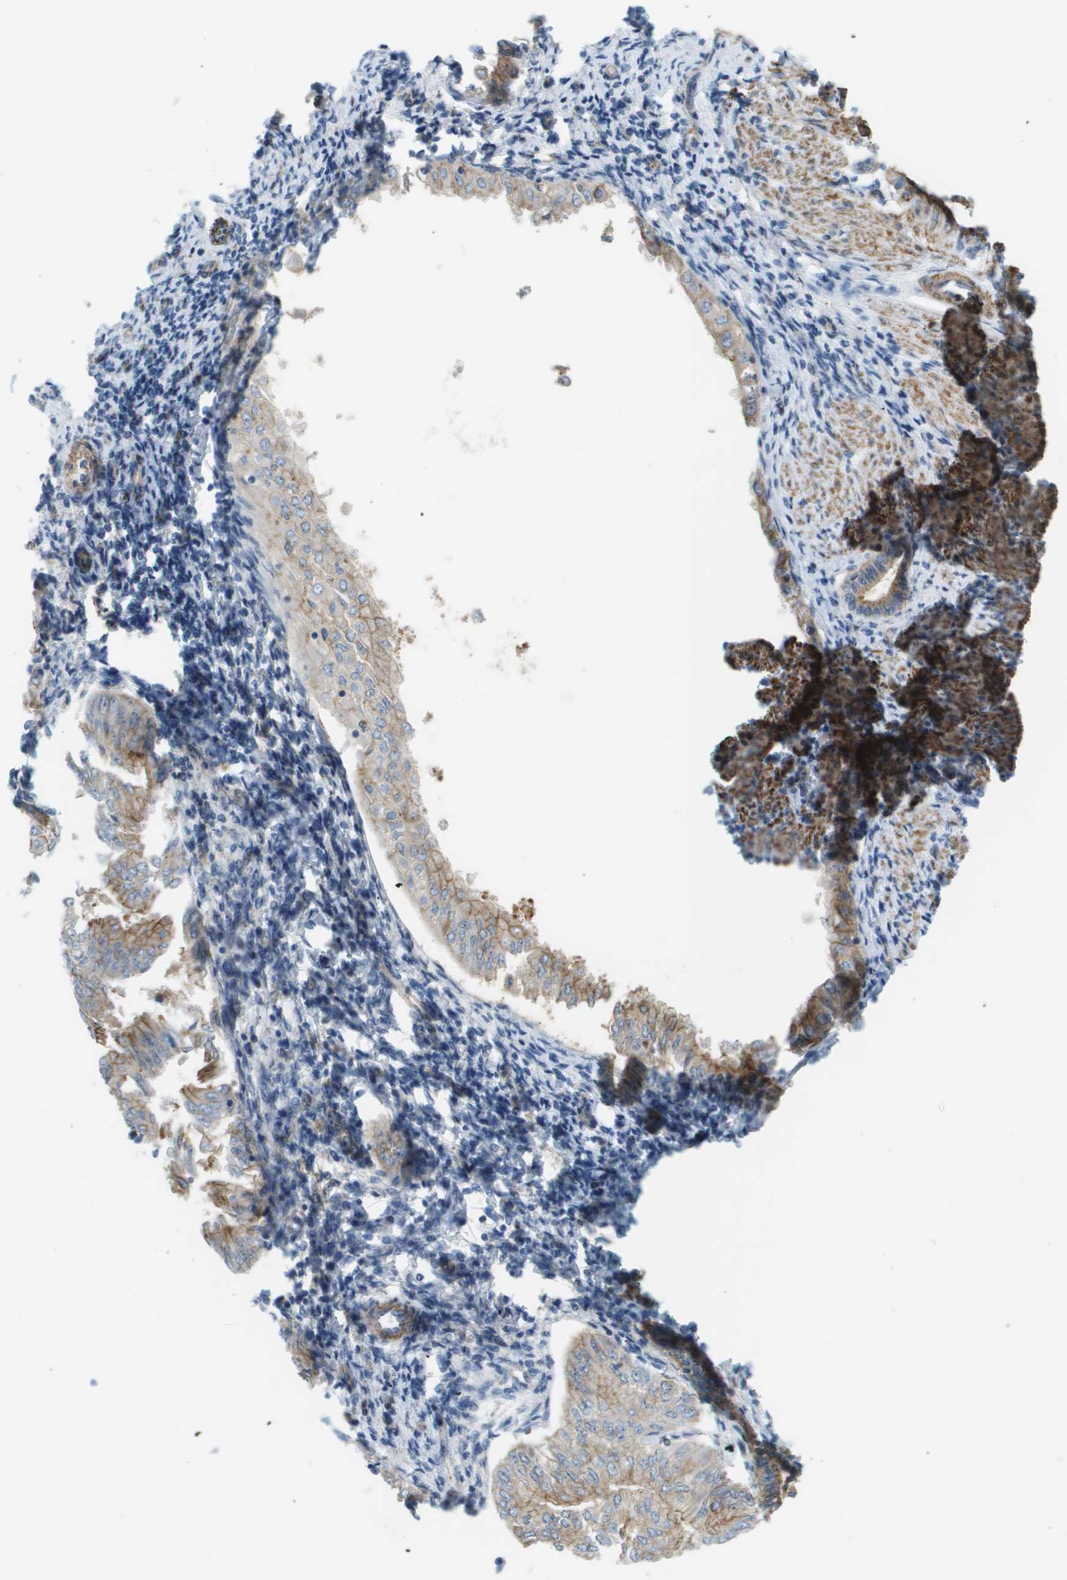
{"staining": {"intensity": "weak", "quantity": ">75%", "location": "cytoplasmic/membranous"}, "tissue": "endometrial cancer", "cell_type": "Tumor cells", "image_type": "cancer", "snomed": [{"axis": "morphology", "description": "Adenocarcinoma, NOS"}, {"axis": "topography", "description": "Endometrium"}], "caption": "This is a photomicrograph of immunohistochemistry (IHC) staining of endometrial cancer, which shows weak positivity in the cytoplasmic/membranous of tumor cells.", "gene": "MYH11", "patient": {"sex": "female", "age": 53}}